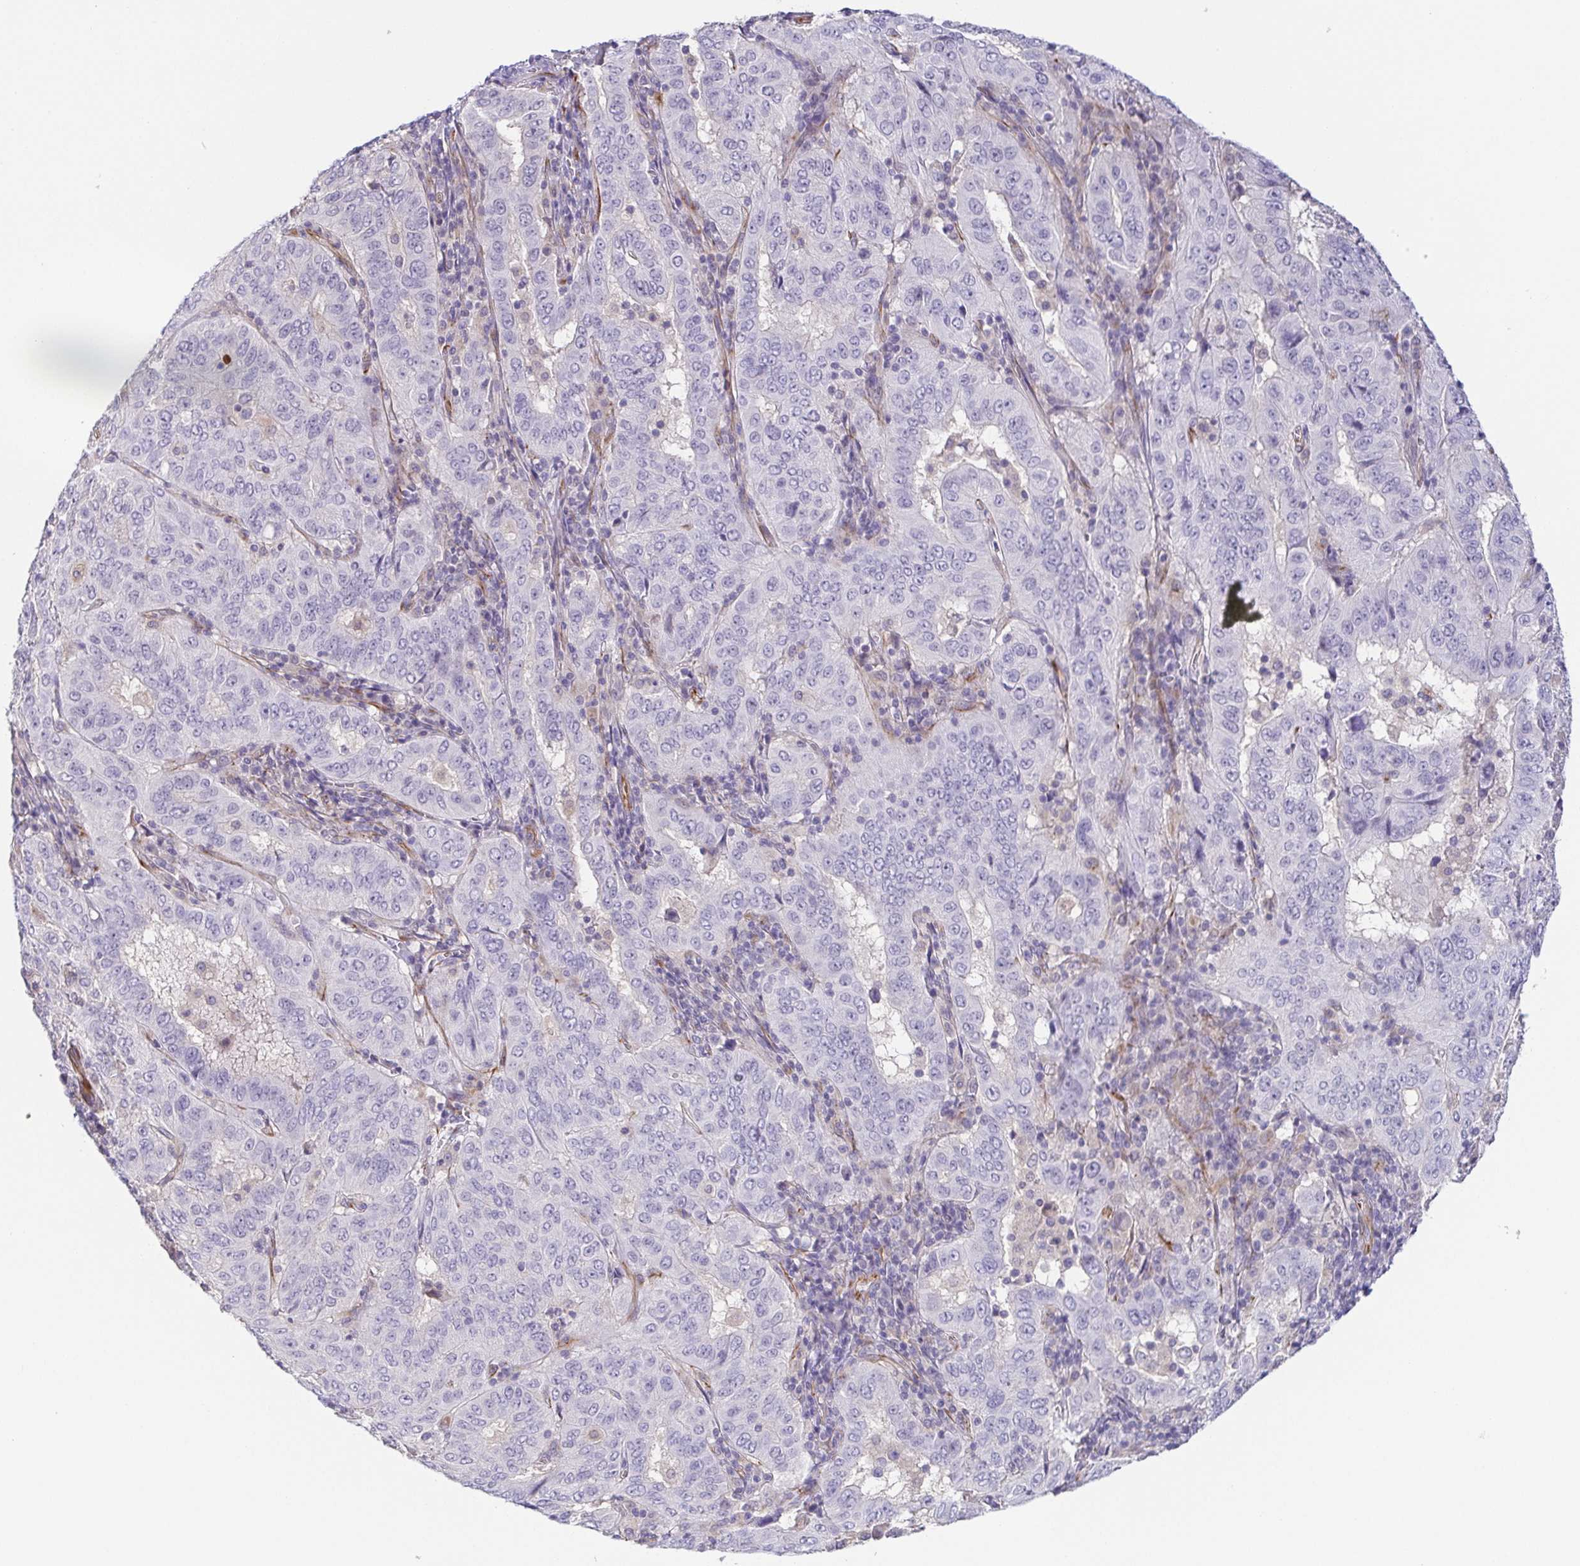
{"staining": {"intensity": "negative", "quantity": "none", "location": "none"}, "tissue": "pancreatic cancer", "cell_type": "Tumor cells", "image_type": "cancer", "snomed": [{"axis": "morphology", "description": "Adenocarcinoma, NOS"}, {"axis": "topography", "description": "Pancreas"}], "caption": "An IHC histopathology image of adenocarcinoma (pancreatic) is shown. There is no staining in tumor cells of adenocarcinoma (pancreatic).", "gene": "COL17A1", "patient": {"sex": "male", "age": 63}}